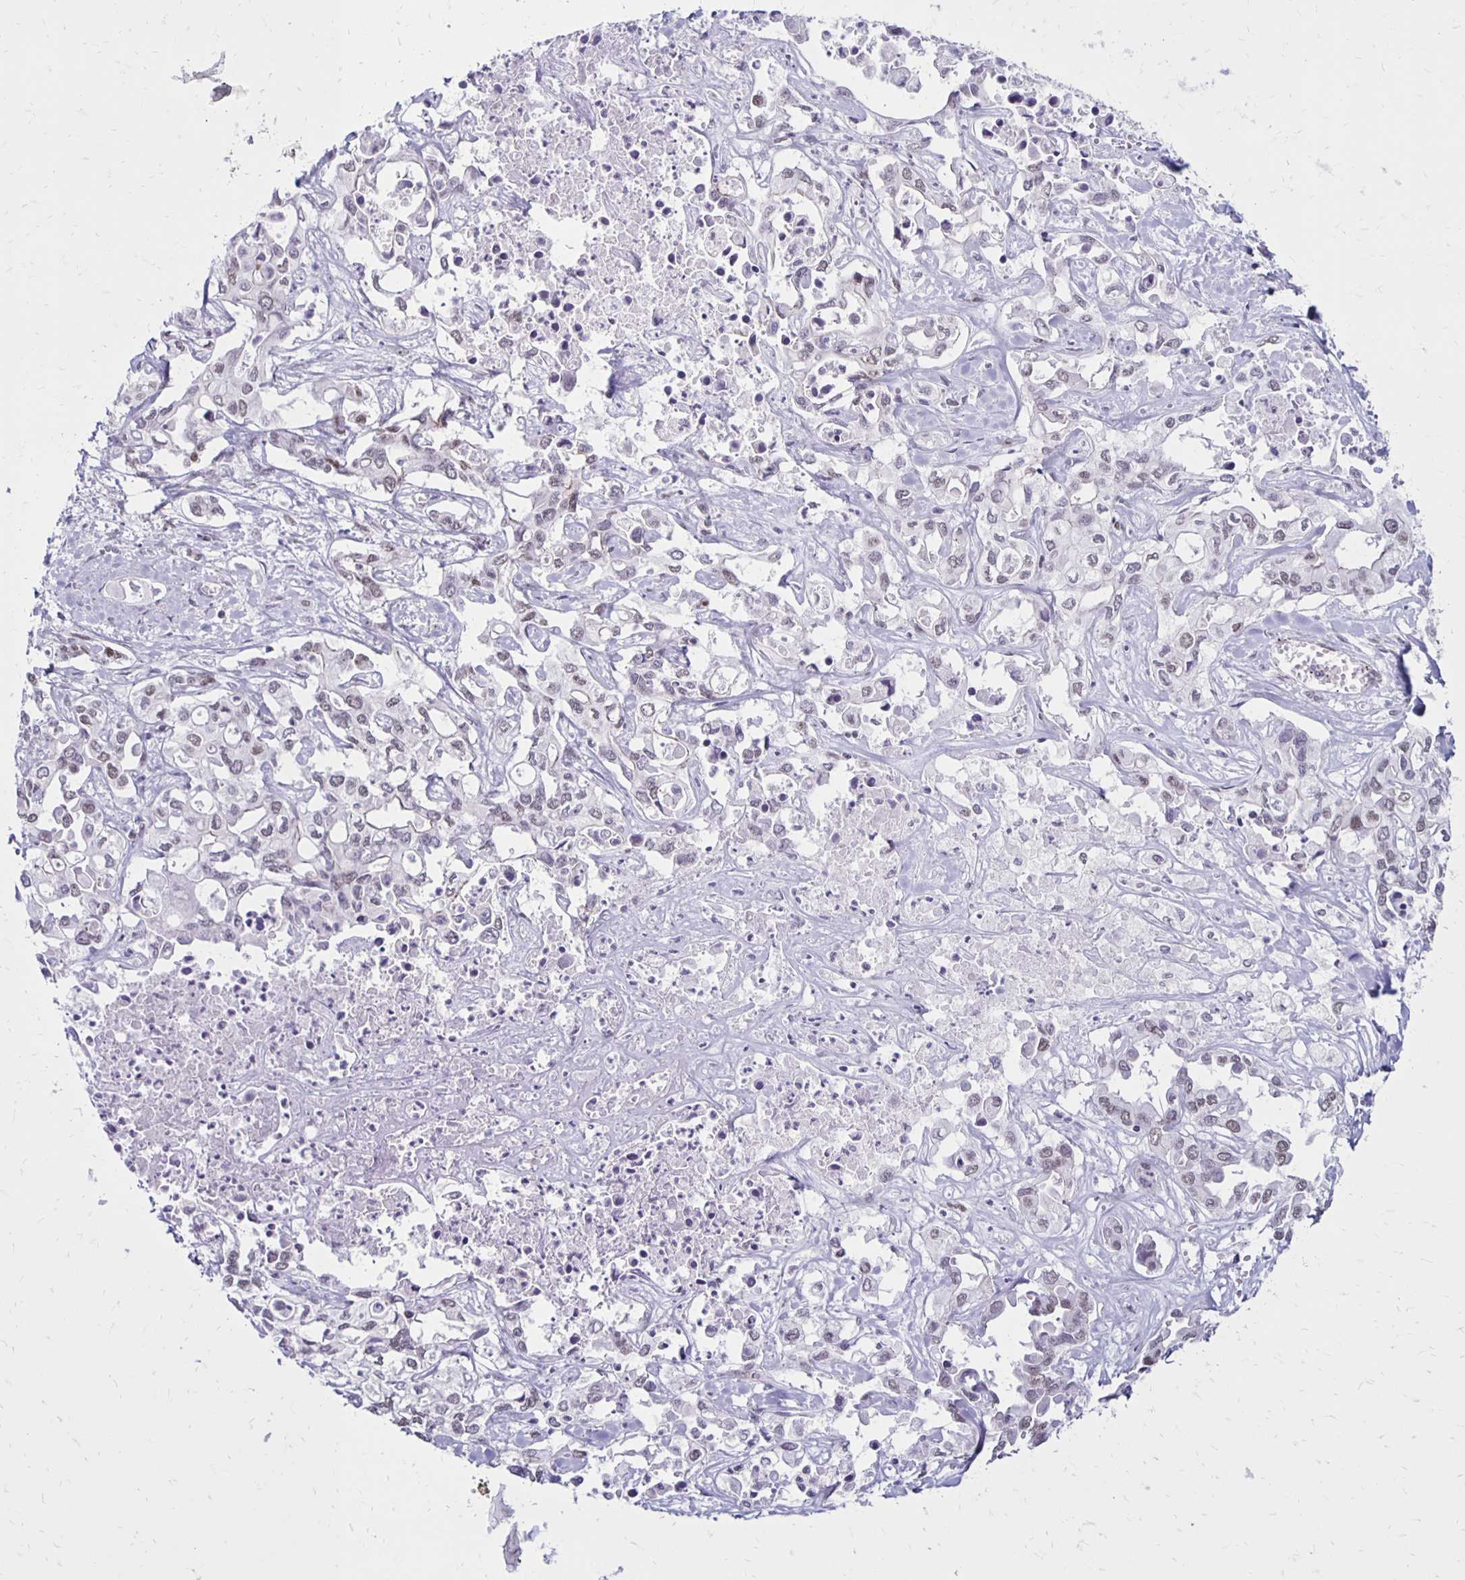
{"staining": {"intensity": "negative", "quantity": "none", "location": "none"}, "tissue": "liver cancer", "cell_type": "Tumor cells", "image_type": "cancer", "snomed": [{"axis": "morphology", "description": "Cholangiocarcinoma"}, {"axis": "topography", "description": "Liver"}], "caption": "Tumor cells are negative for brown protein staining in liver cancer (cholangiocarcinoma).", "gene": "DDB2", "patient": {"sex": "female", "age": 64}}